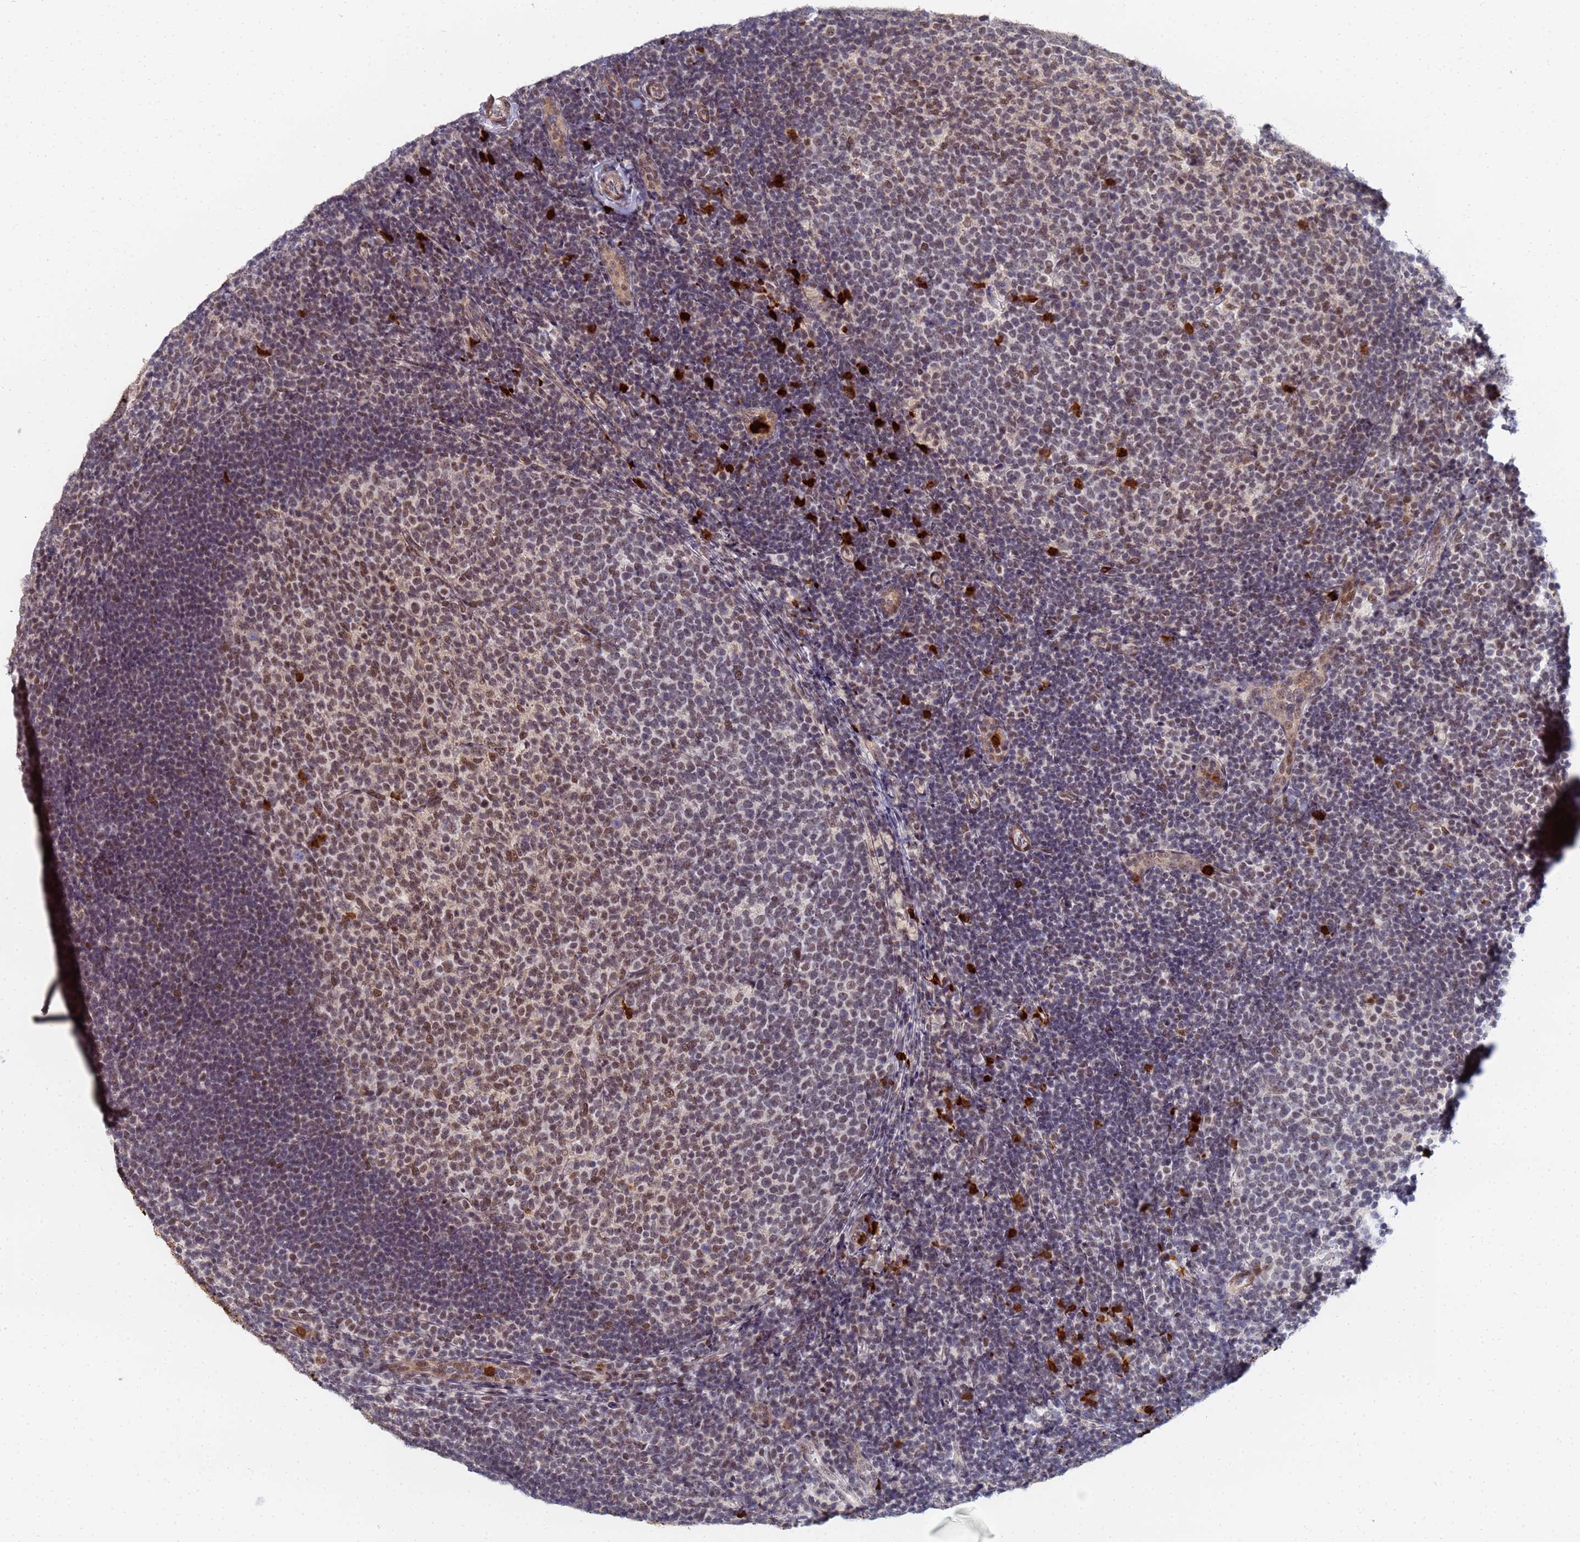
{"staining": {"intensity": "weak", "quantity": "25%-75%", "location": "nuclear"}, "tissue": "tonsil", "cell_type": "Germinal center cells", "image_type": "normal", "snomed": [{"axis": "morphology", "description": "Normal tissue, NOS"}, {"axis": "topography", "description": "Tonsil"}], "caption": "About 25%-75% of germinal center cells in benign human tonsil demonstrate weak nuclear protein staining as visualized by brown immunohistochemical staining.", "gene": "MTCL1", "patient": {"sex": "female", "age": 10}}